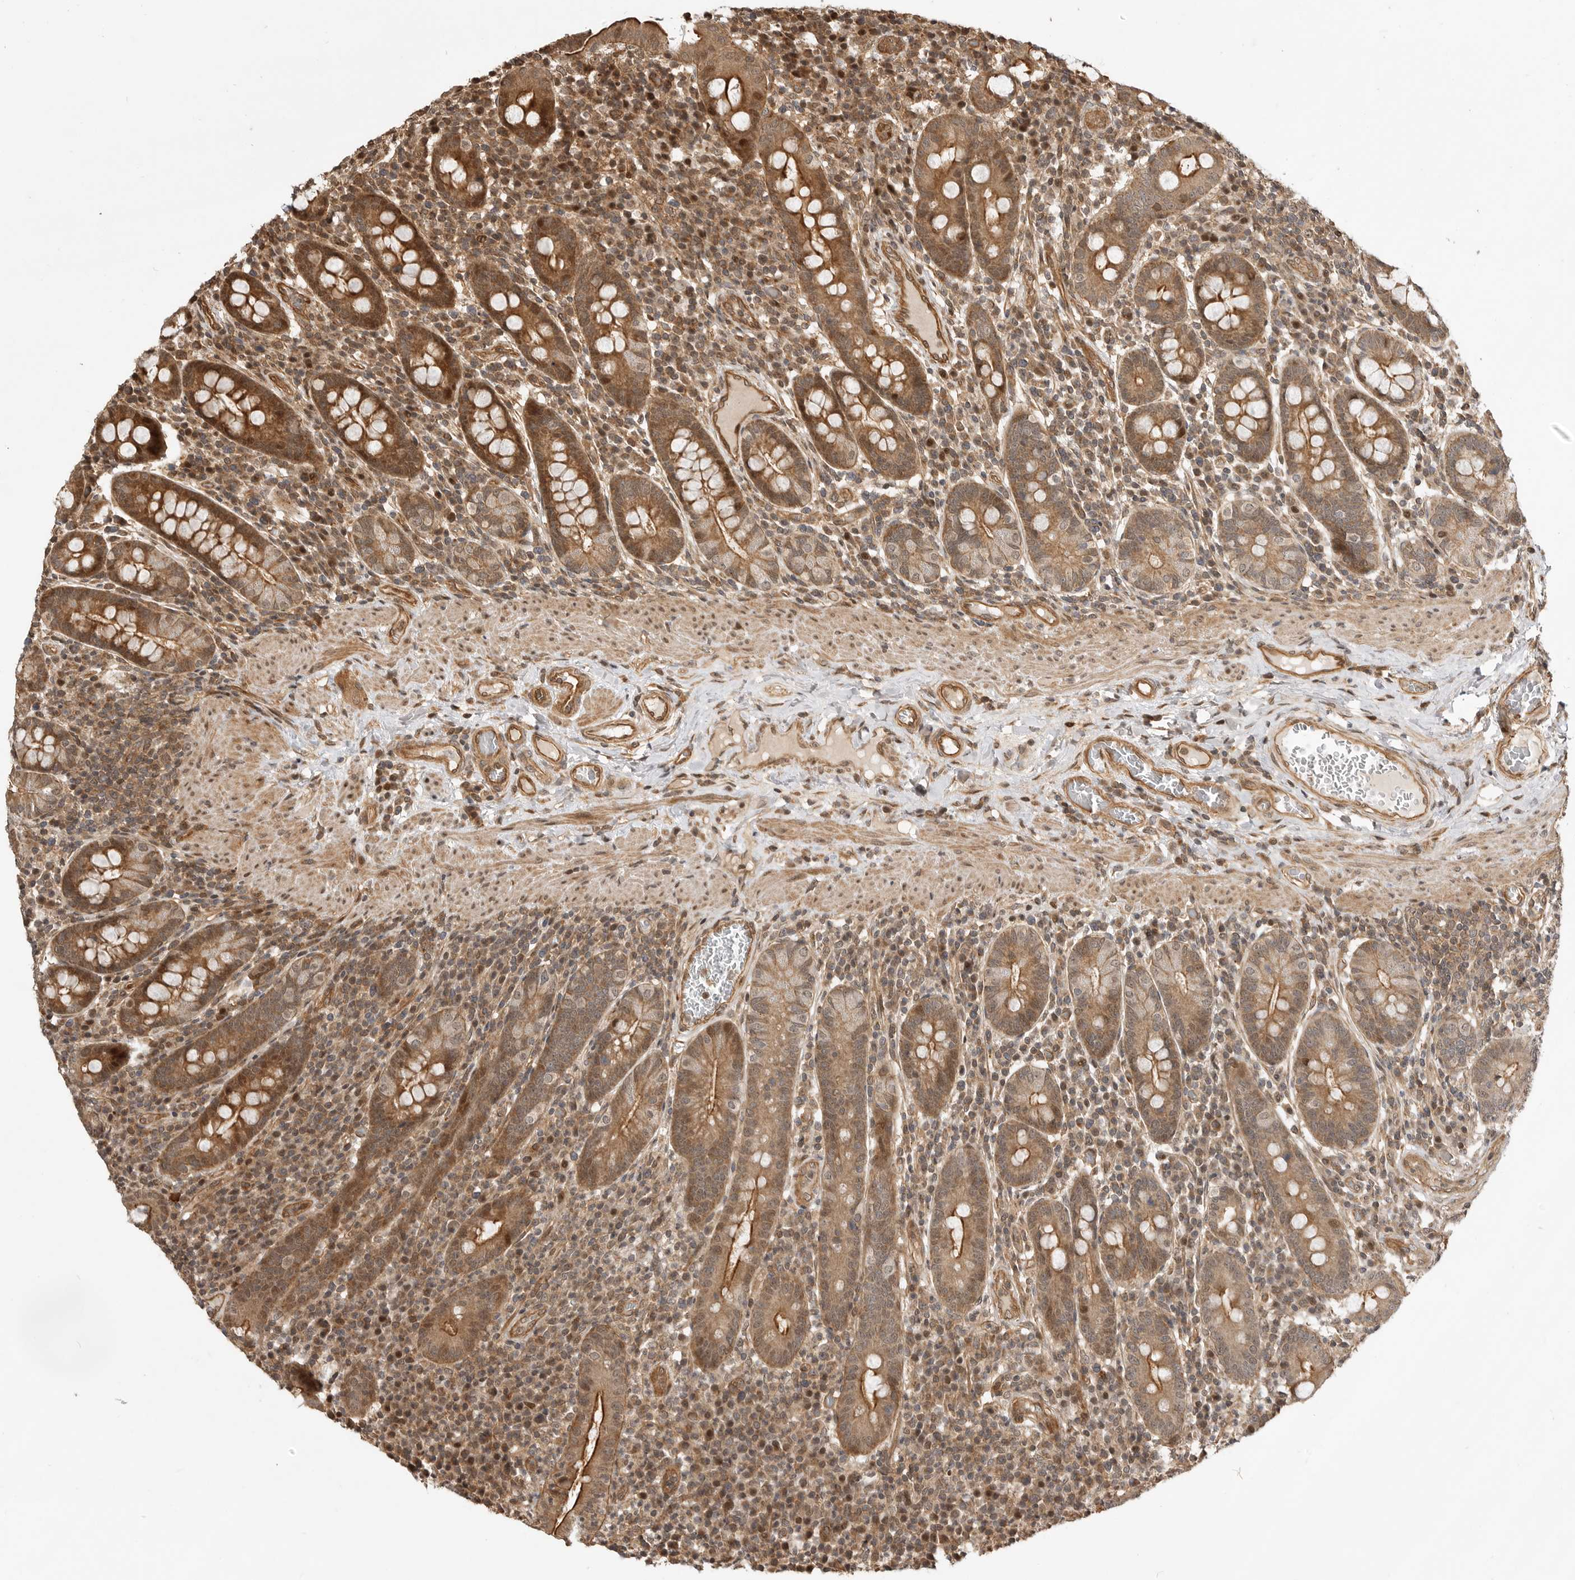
{"staining": {"intensity": "strong", "quantity": ">75%", "location": "cytoplasmic/membranous,nuclear"}, "tissue": "duodenum", "cell_type": "Glandular cells", "image_type": "normal", "snomed": [{"axis": "morphology", "description": "Normal tissue, NOS"}, {"axis": "morphology", "description": "Adenocarcinoma, NOS"}, {"axis": "topography", "description": "Pancreas"}, {"axis": "topography", "description": "Duodenum"}], "caption": "Brown immunohistochemical staining in unremarkable human duodenum exhibits strong cytoplasmic/membranous,nuclear expression in about >75% of glandular cells.", "gene": "ADPRS", "patient": {"sex": "male", "age": 50}}